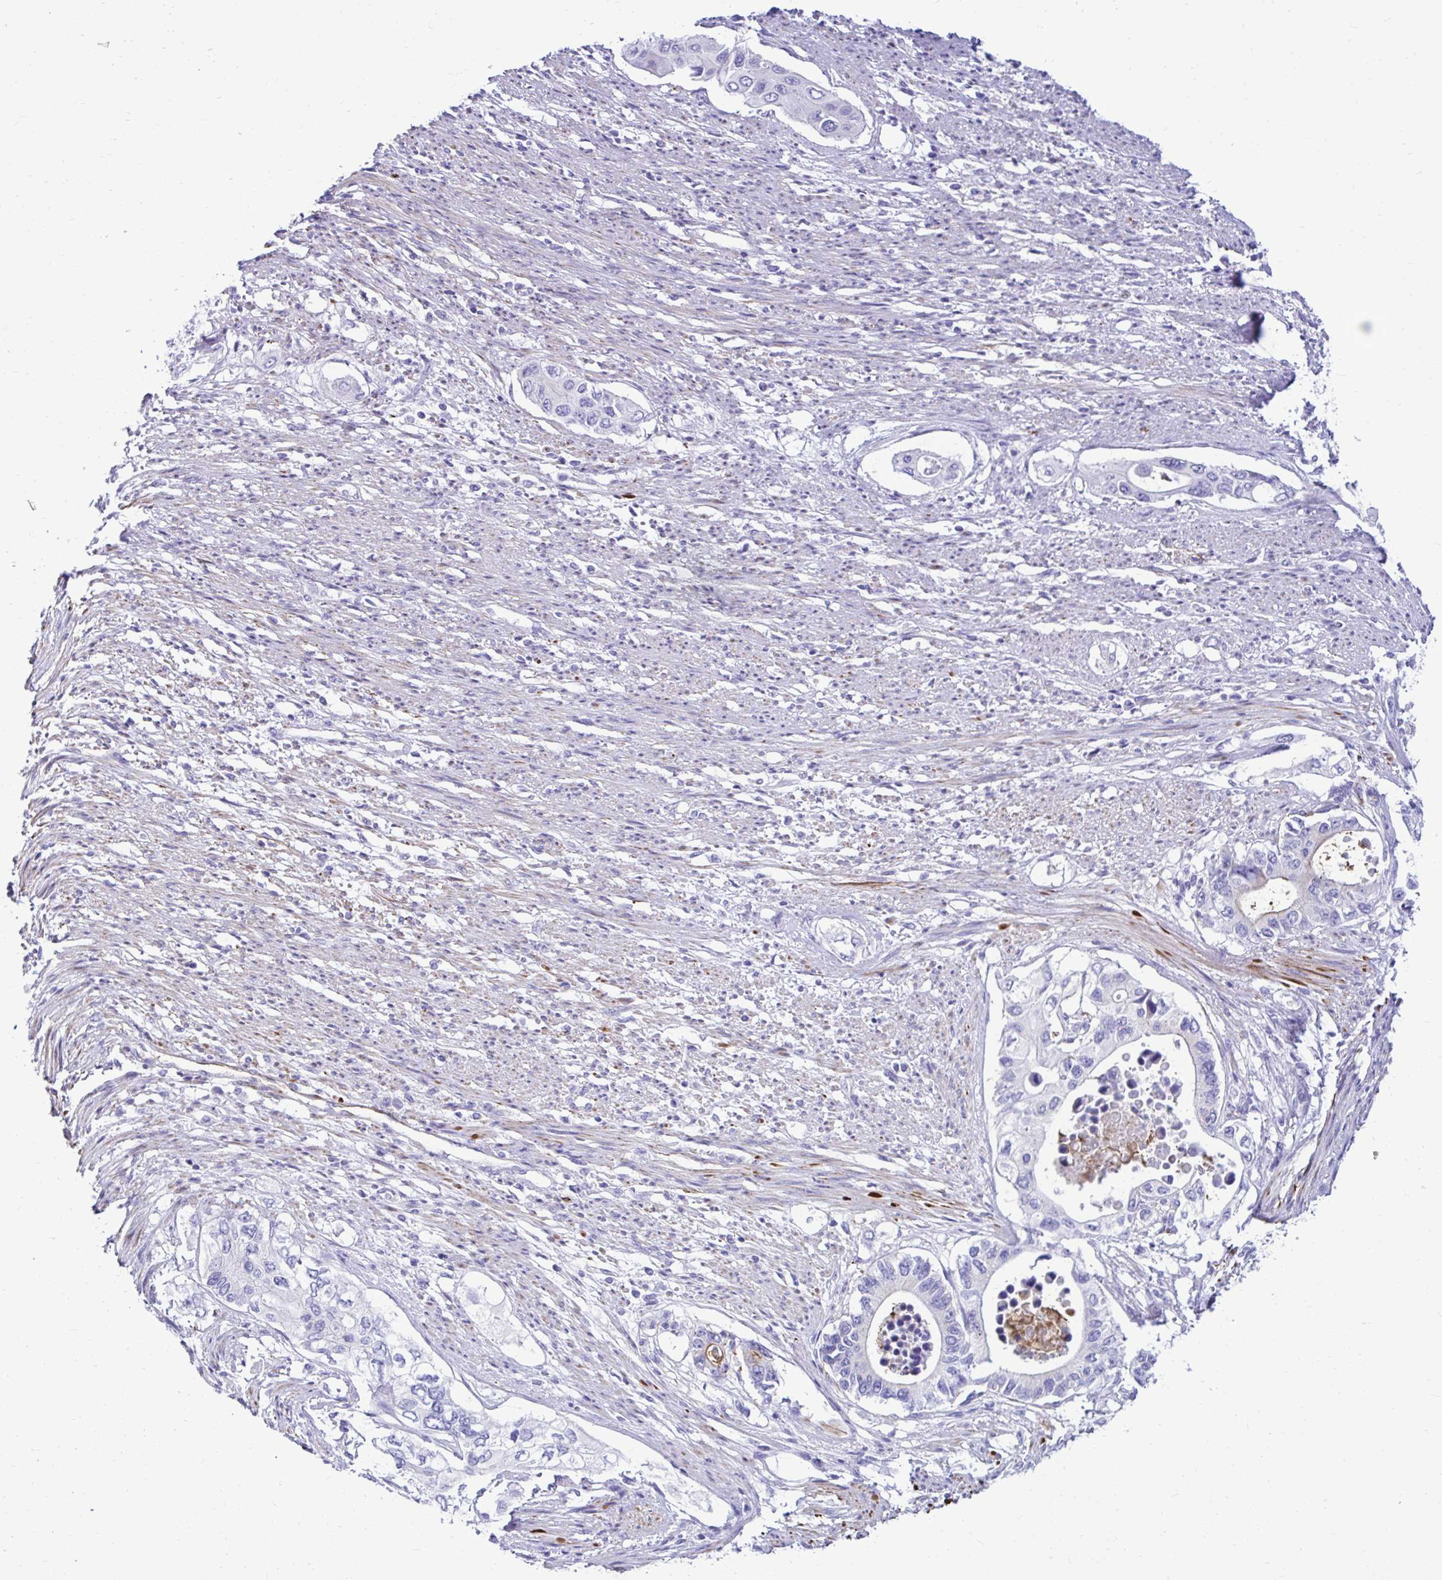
{"staining": {"intensity": "negative", "quantity": "none", "location": "none"}, "tissue": "pancreatic cancer", "cell_type": "Tumor cells", "image_type": "cancer", "snomed": [{"axis": "morphology", "description": "Adenocarcinoma, NOS"}, {"axis": "topography", "description": "Pancreas"}], "caption": "DAB (3,3'-diaminobenzidine) immunohistochemical staining of human pancreatic adenocarcinoma reveals no significant positivity in tumor cells.", "gene": "ABCG2", "patient": {"sex": "female", "age": 63}}